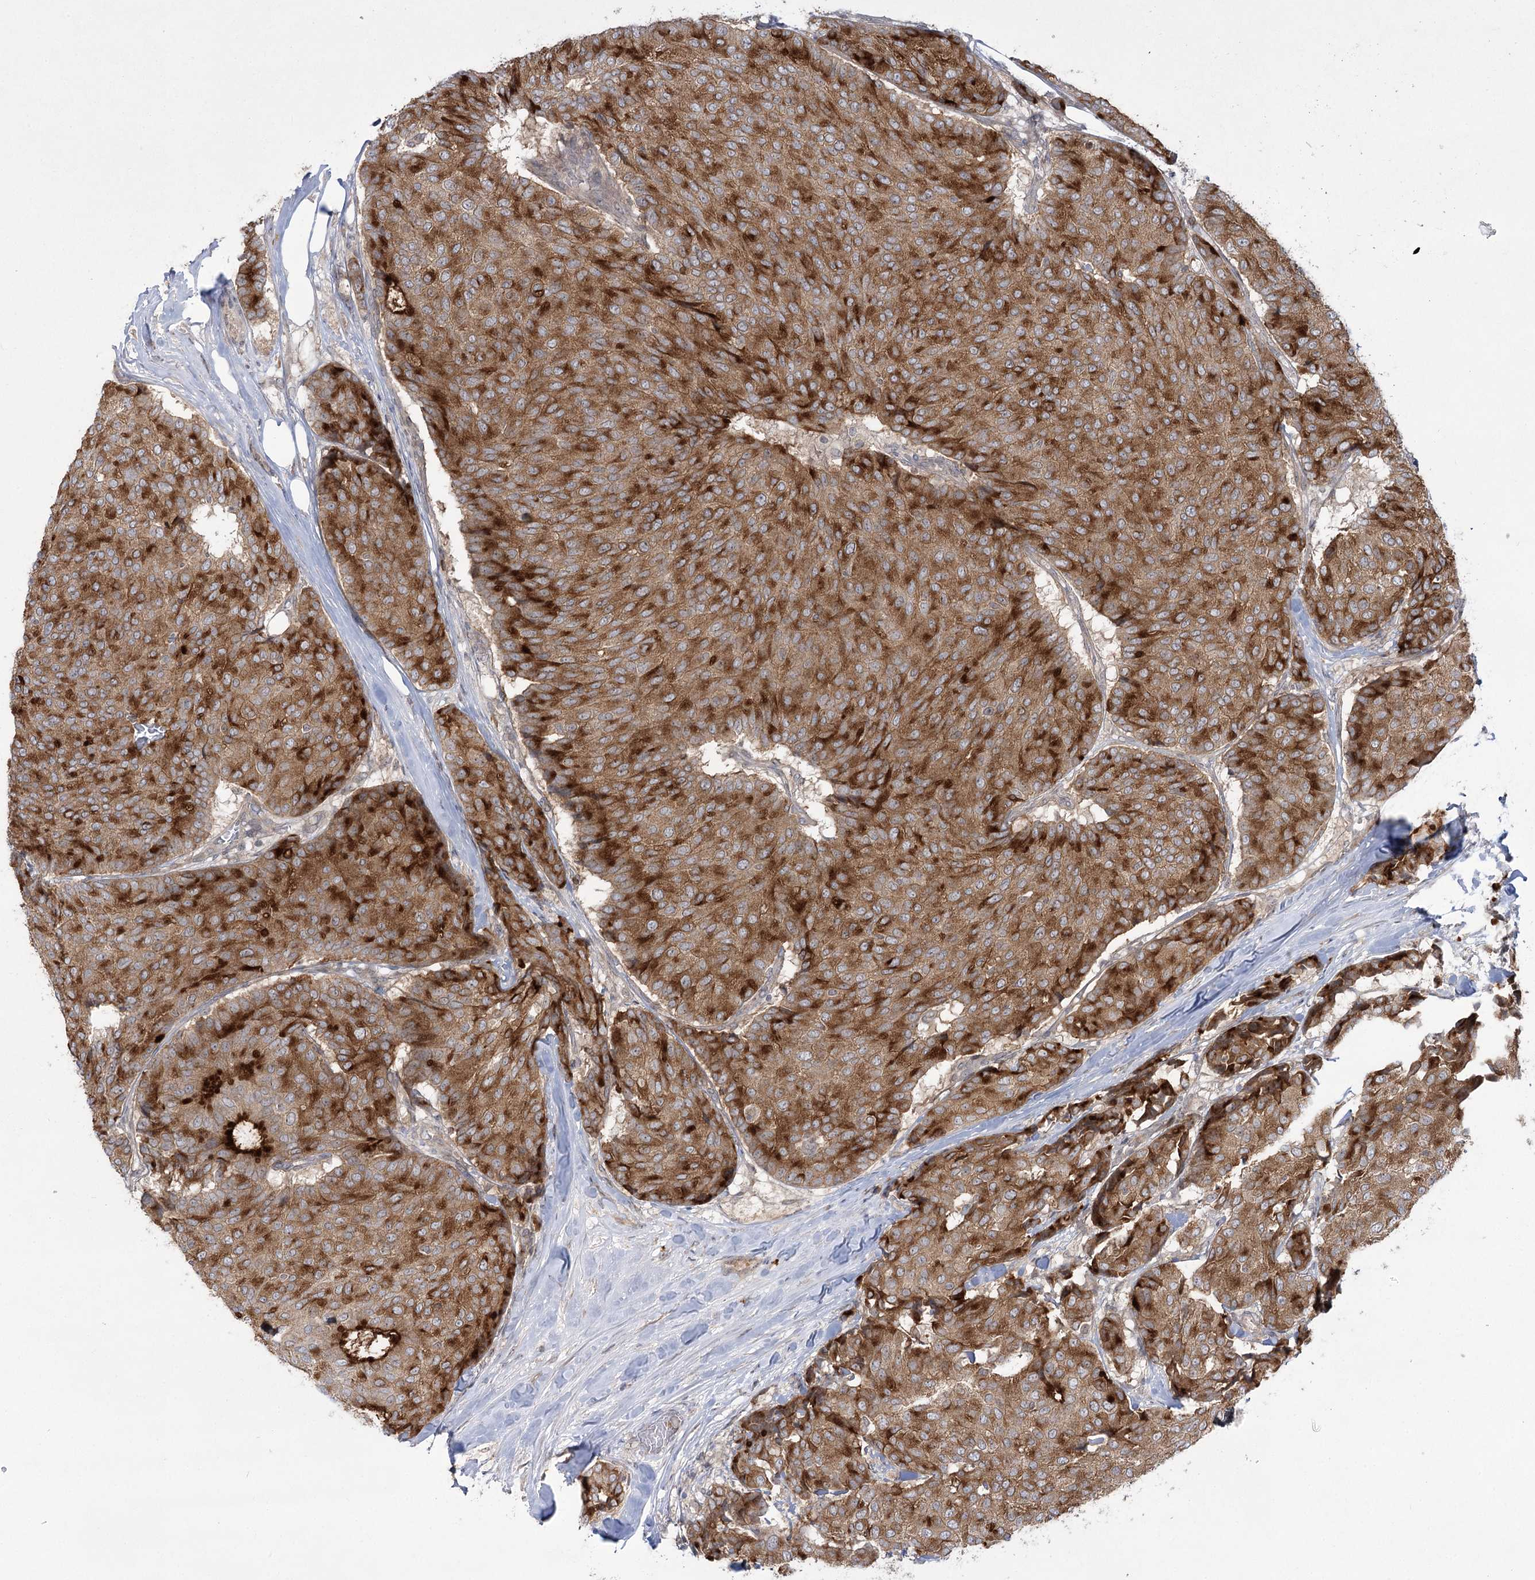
{"staining": {"intensity": "strong", "quantity": ">75%", "location": "cytoplasmic/membranous"}, "tissue": "breast cancer", "cell_type": "Tumor cells", "image_type": "cancer", "snomed": [{"axis": "morphology", "description": "Duct carcinoma"}, {"axis": "topography", "description": "Breast"}], "caption": "This micrograph displays immunohistochemistry staining of invasive ductal carcinoma (breast), with high strong cytoplasmic/membranous positivity in about >75% of tumor cells.", "gene": "SYTL1", "patient": {"sex": "female", "age": 75}}